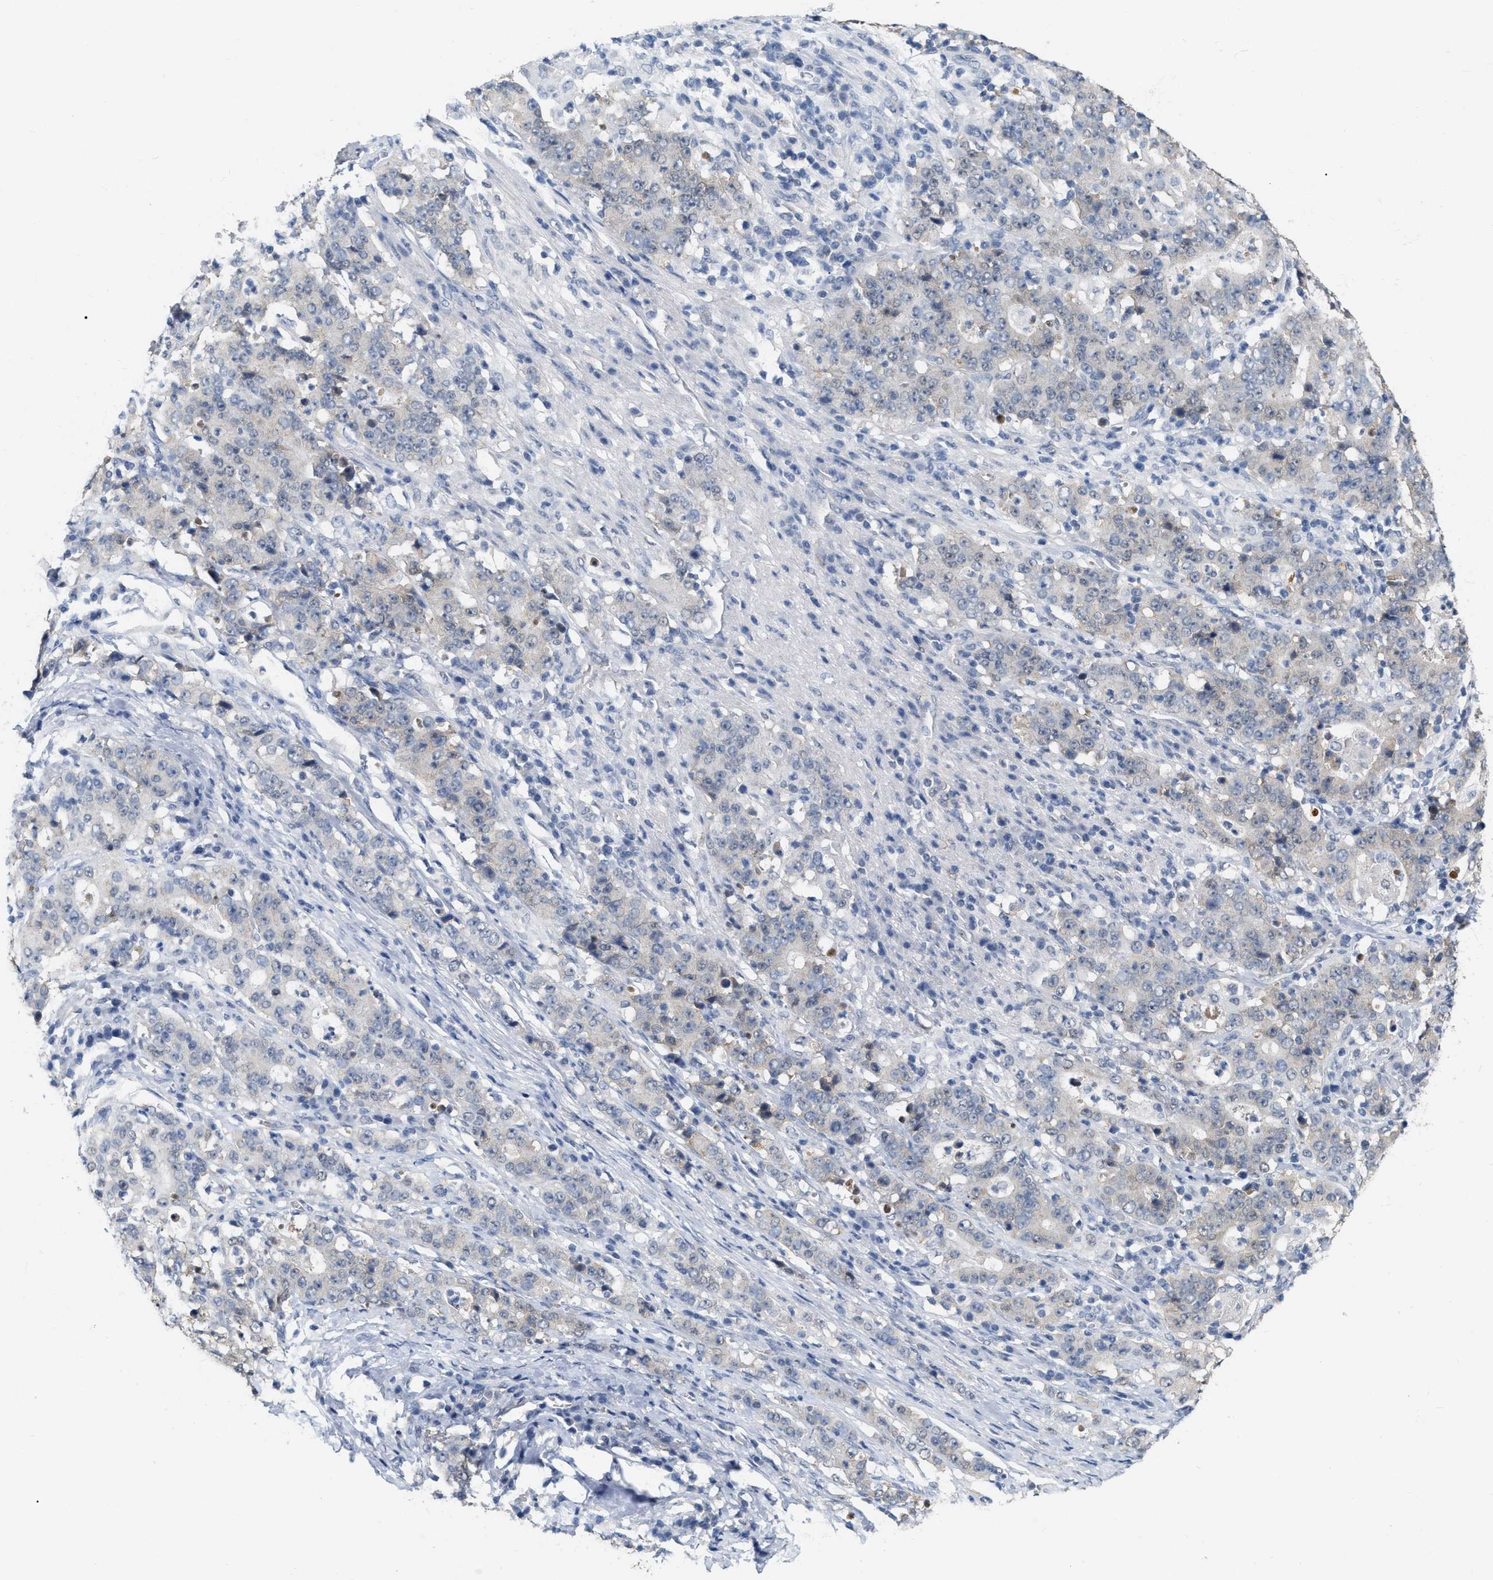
{"staining": {"intensity": "negative", "quantity": "none", "location": "none"}, "tissue": "stomach cancer", "cell_type": "Tumor cells", "image_type": "cancer", "snomed": [{"axis": "morphology", "description": "Normal tissue, NOS"}, {"axis": "morphology", "description": "Adenocarcinoma, NOS"}, {"axis": "topography", "description": "Stomach, upper"}, {"axis": "topography", "description": "Stomach"}], "caption": "IHC of adenocarcinoma (stomach) demonstrates no positivity in tumor cells.", "gene": "RUVBL1", "patient": {"sex": "male", "age": 59}}